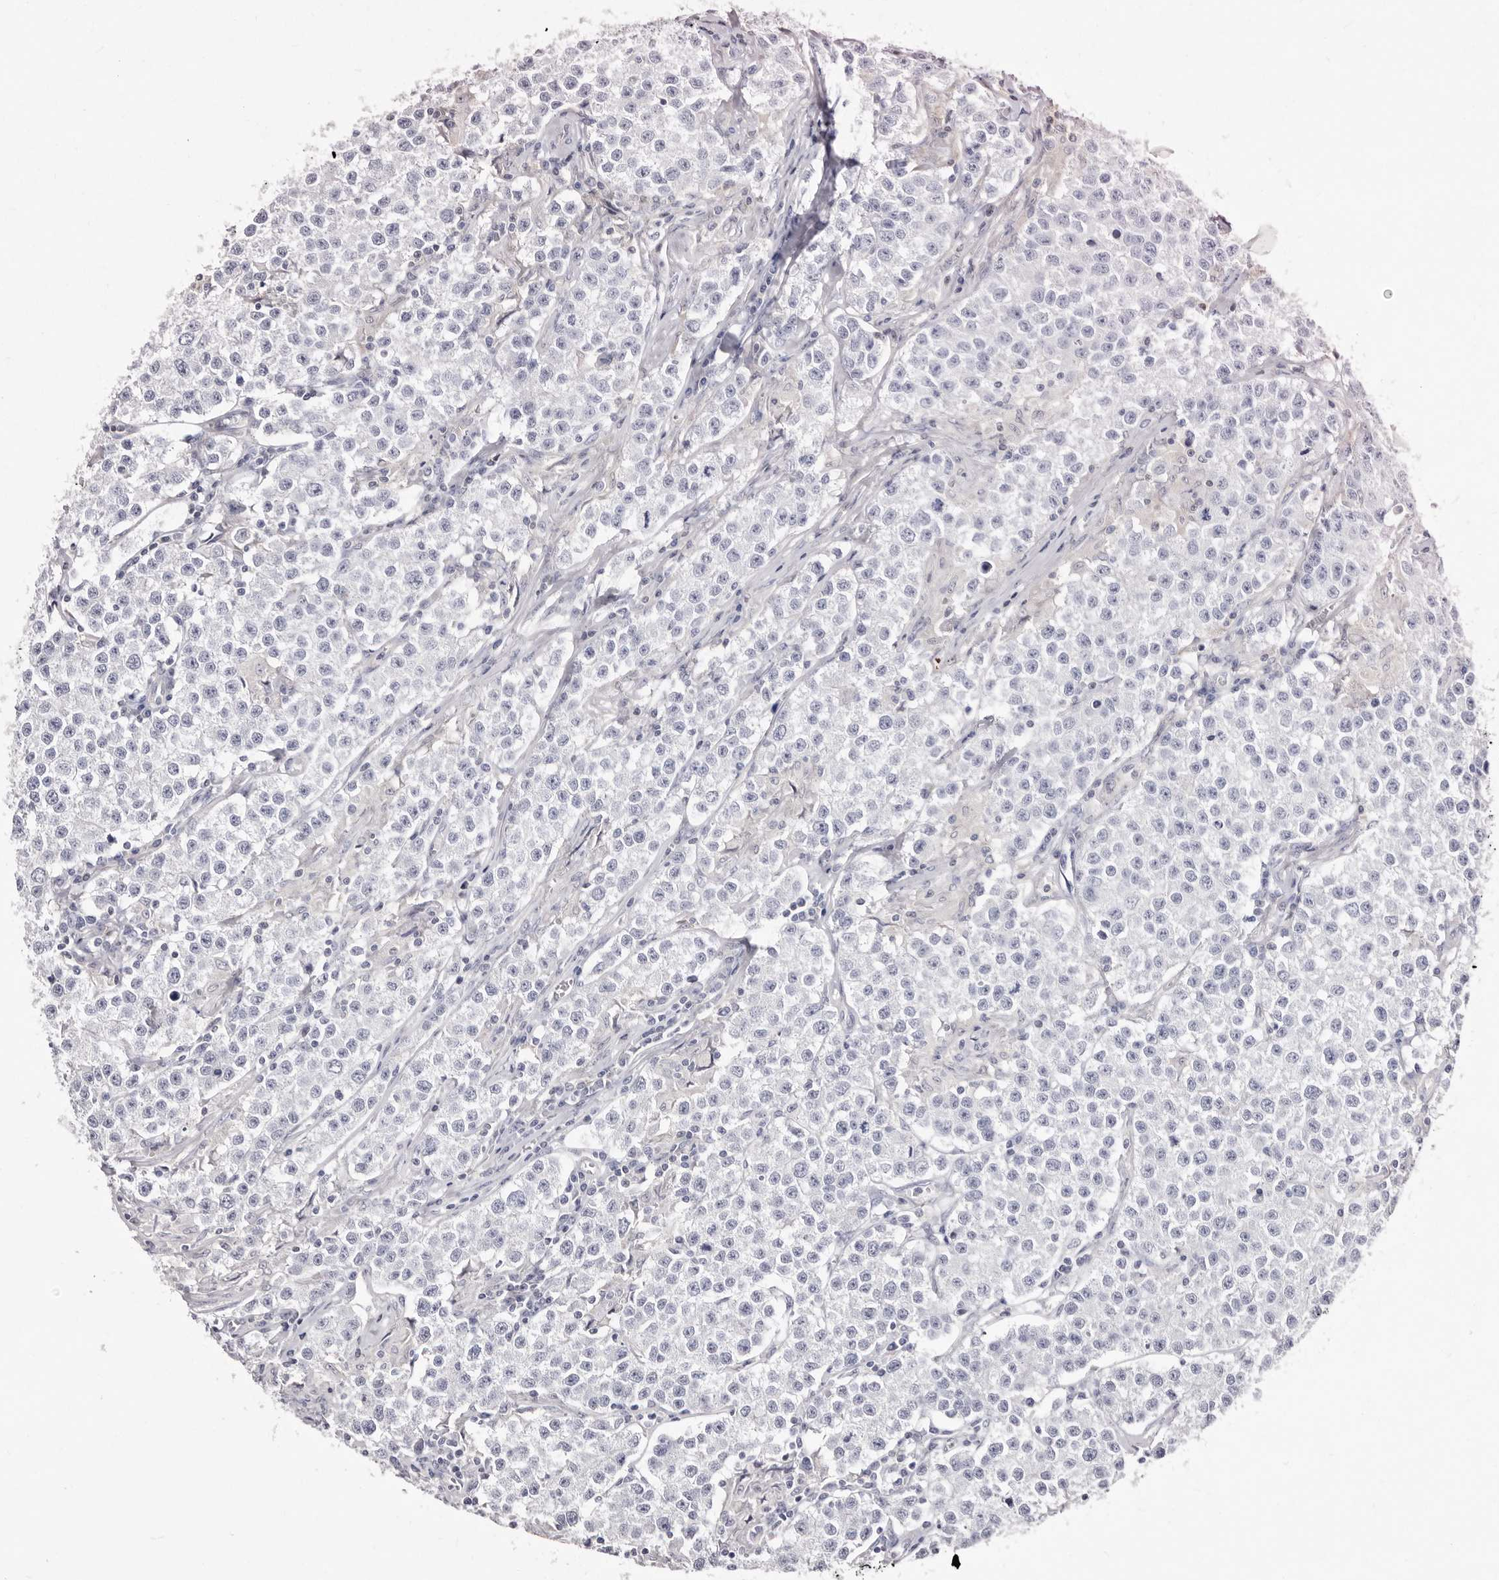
{"staining": {"intensity": "negative", "quantity": "none", "location": "none"}, "tissue": "testis cancer", "cell_type": "Tumor cells", "image_type": "cancer", "snomed": [{"axis": "morphology", "description": "Seminoma, NOS"}, {"axis": "morphology", "description": "Carcinoma, Embryonal, NOS"}, {"axis": "topography", "description": "Testis"}], "caption": "A histopathology image of testis seminoma stained for a protein displays no brown staining in tumor cells.", "gene": "GIMAP4", "patient": {"sex": "male", "age": 43}}